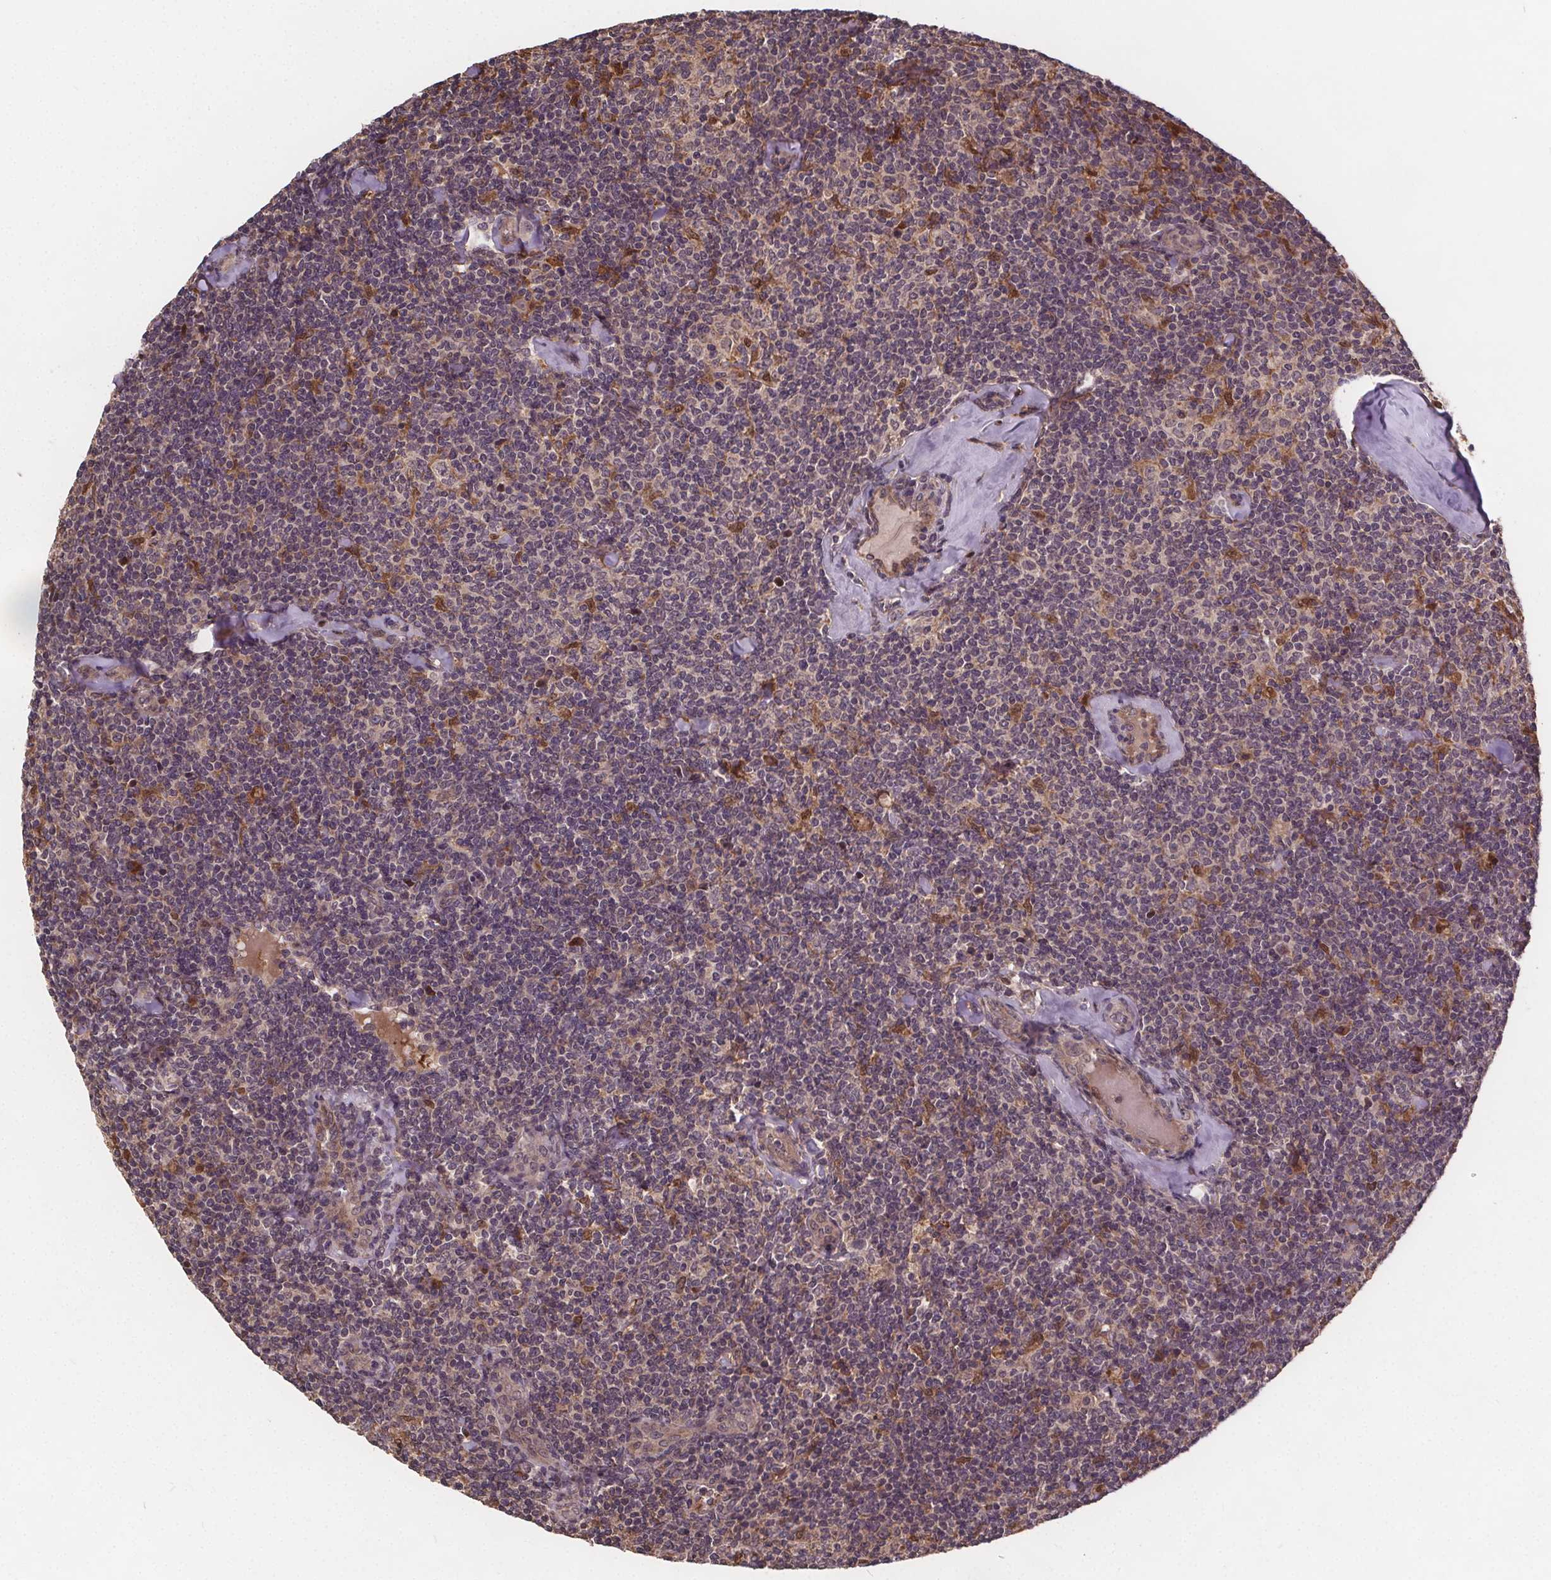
{"staining": {"intensity": "negative", "quantity": "none", "location": "none"}, "tissue": "lymphoma", "cell_type": "Tumor cells", "image_type": "cancer", "snomed": [{"axis": "morphology", "description": "Malignant lymphoma, non-Hodgkin's type, Low grade"}, {"axis": "topography", "description": "Lymph node"}], "caption": "An image of human low-grade malignant lymphoma, non-Hodgkin's type is negative for staining in tumor cells.", "gene": "USP9X", "patient": {"sex": "female", "age": 56}}